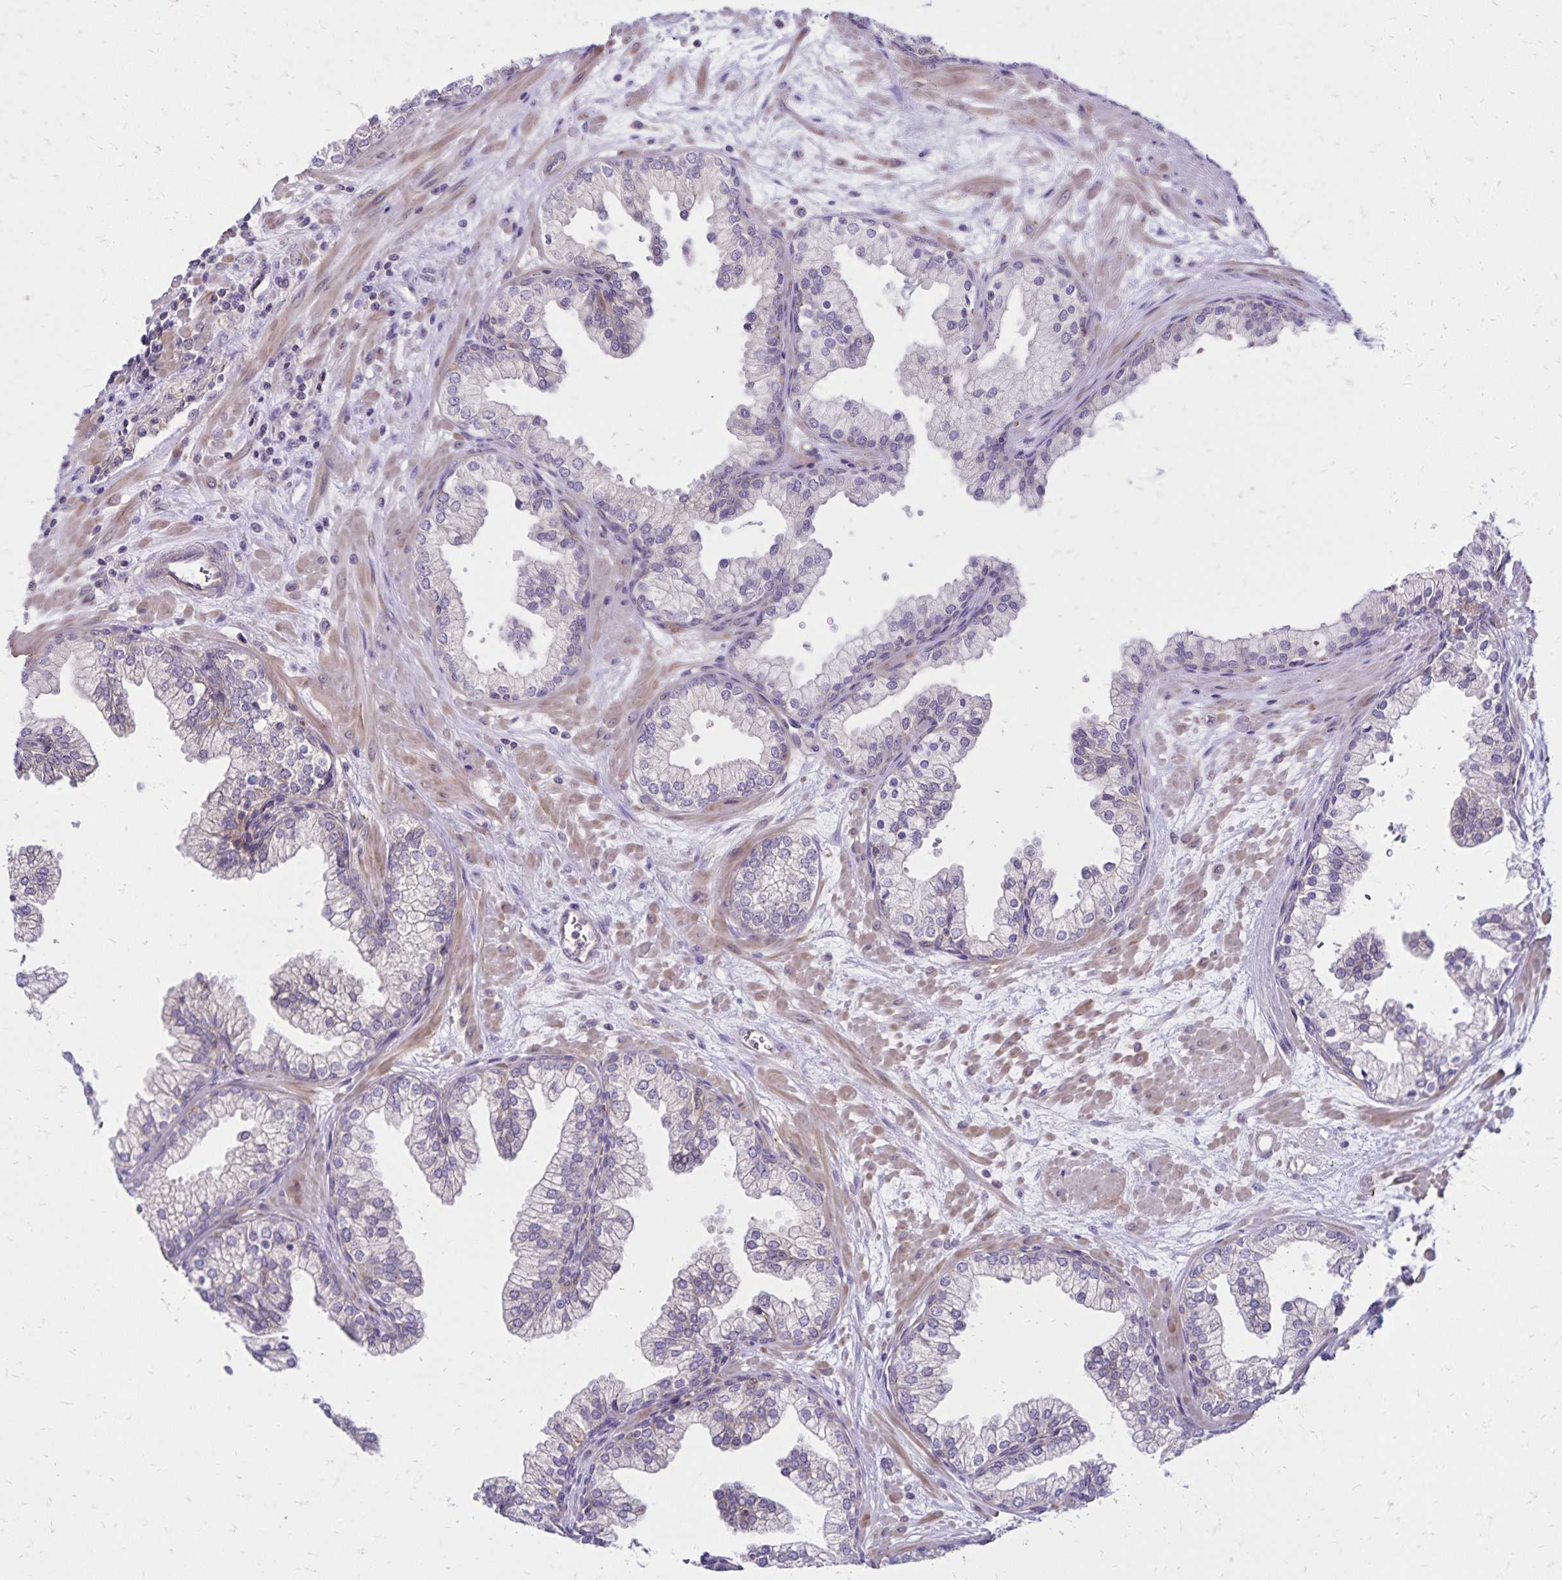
{"staining": {"intensity": "negative", "quantity": "none", "location": "none"}, "tissue": "prostate", "cell_type": "Glandular cells", "image_type": "normal", "snomed": [{"axis": "morphology", "description": "Normal tissue, NOS"}, {"axis": "topography", "description": "Prostate"}, {"axis": "topography", "description": "Peripheral nerve tissue"}], "caption": "Immunohistochemical staining of normal prostate demonstrates no significant positivity in glandular cells.", "gene": "FSD1", "patient": {"sex": "male", "age": 61}}